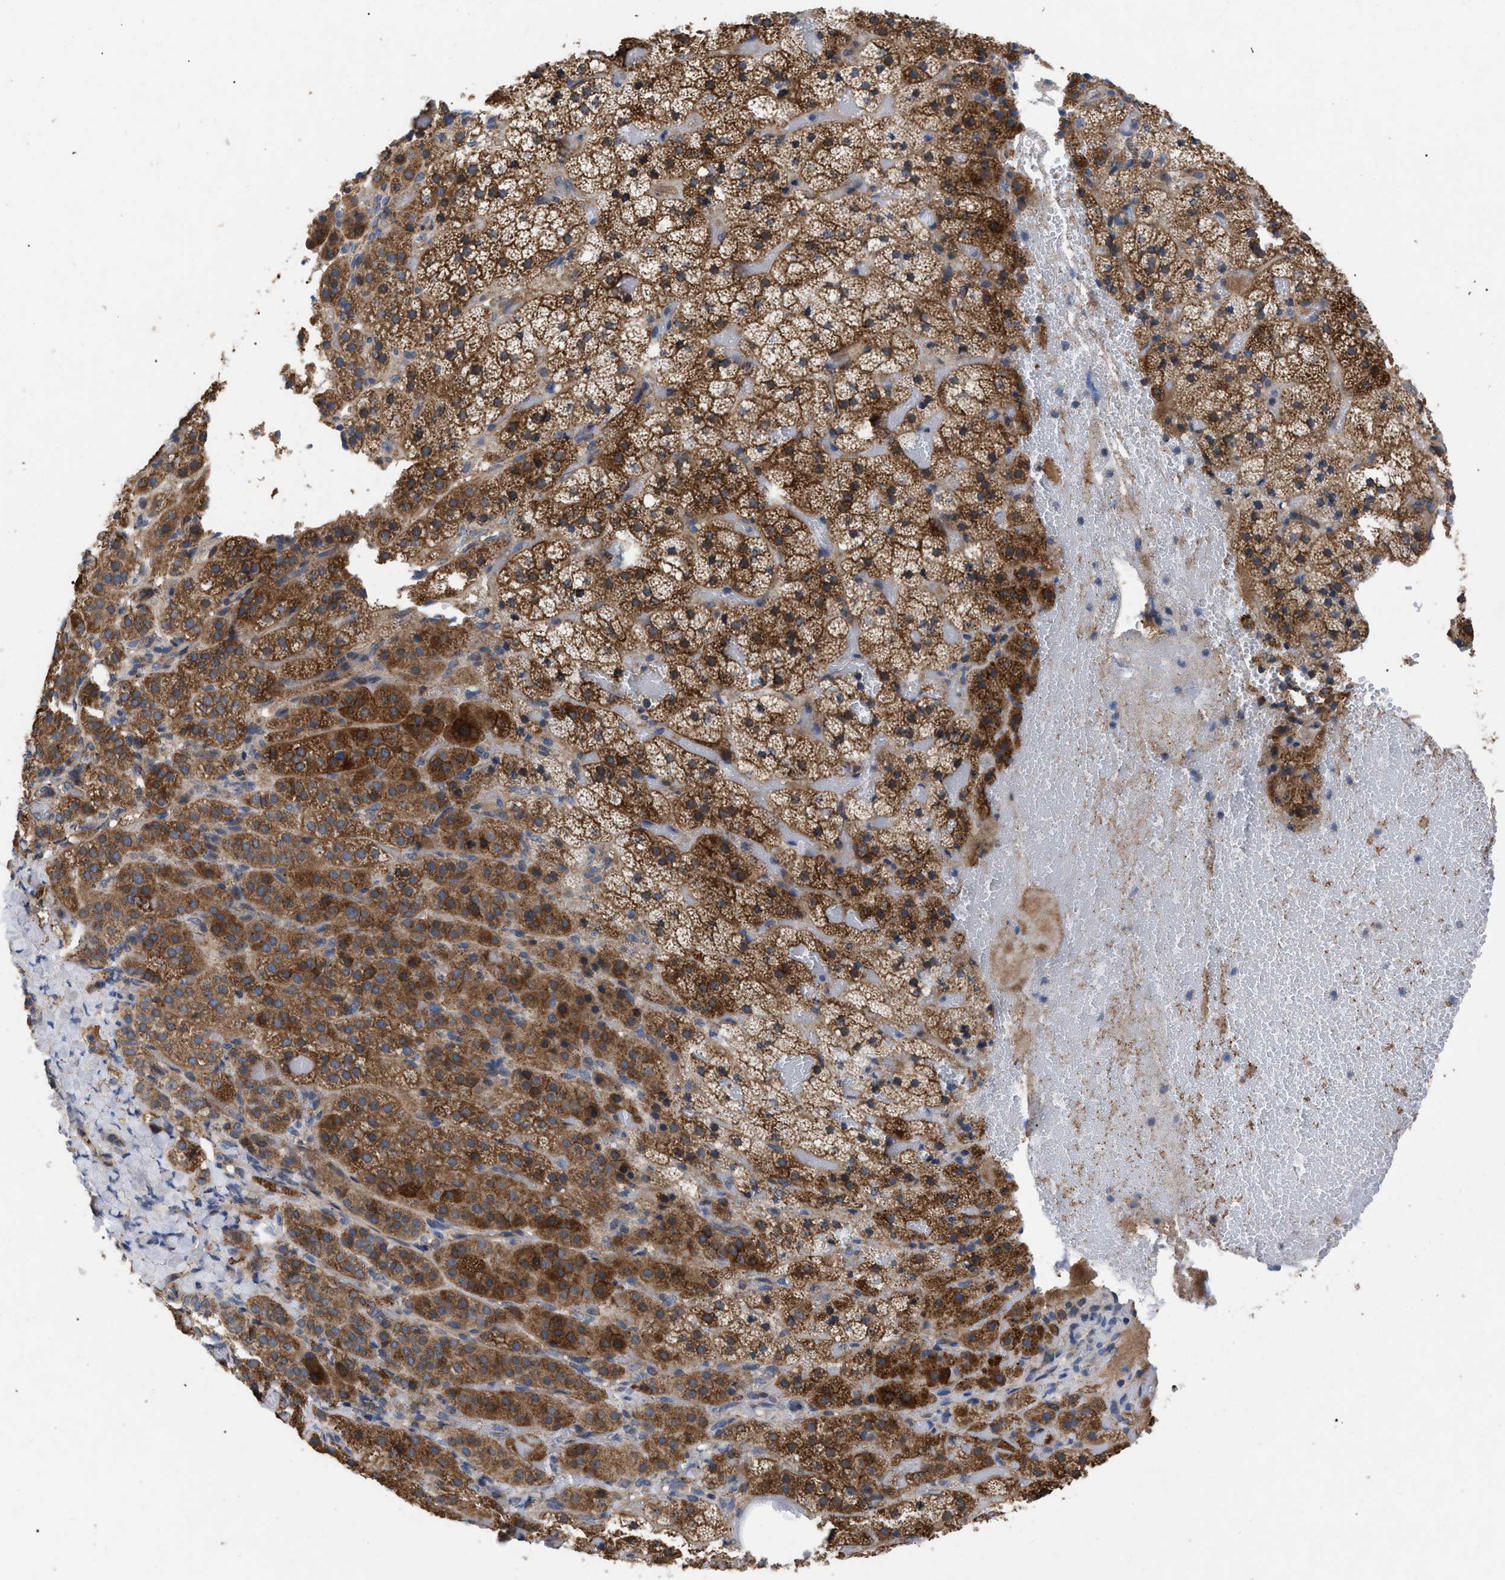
{"staining": {"intensity": "strong", "quantity": ">75%", "location": "cytoplasmic/membranous"}, "tissue": "adrenal gland", "cell_type": "Glandular cells", "image_type": "normal", "snomed": [{"axis": "morphology", "description": "Normal tissue, NOS"}, {"axis": "topography", "description": "Adrenal gland"}], "caption": "The histopathology image demonstrates staining of unremarkable adrenal gland, revealing strong cytoplasmic/membranous protein expression (brown color) within glandular cells. (IHC, brightfield microscopy, high magnification).", "gene": "FAM171A2", "patient": {"sex": "female", "age": 59}}